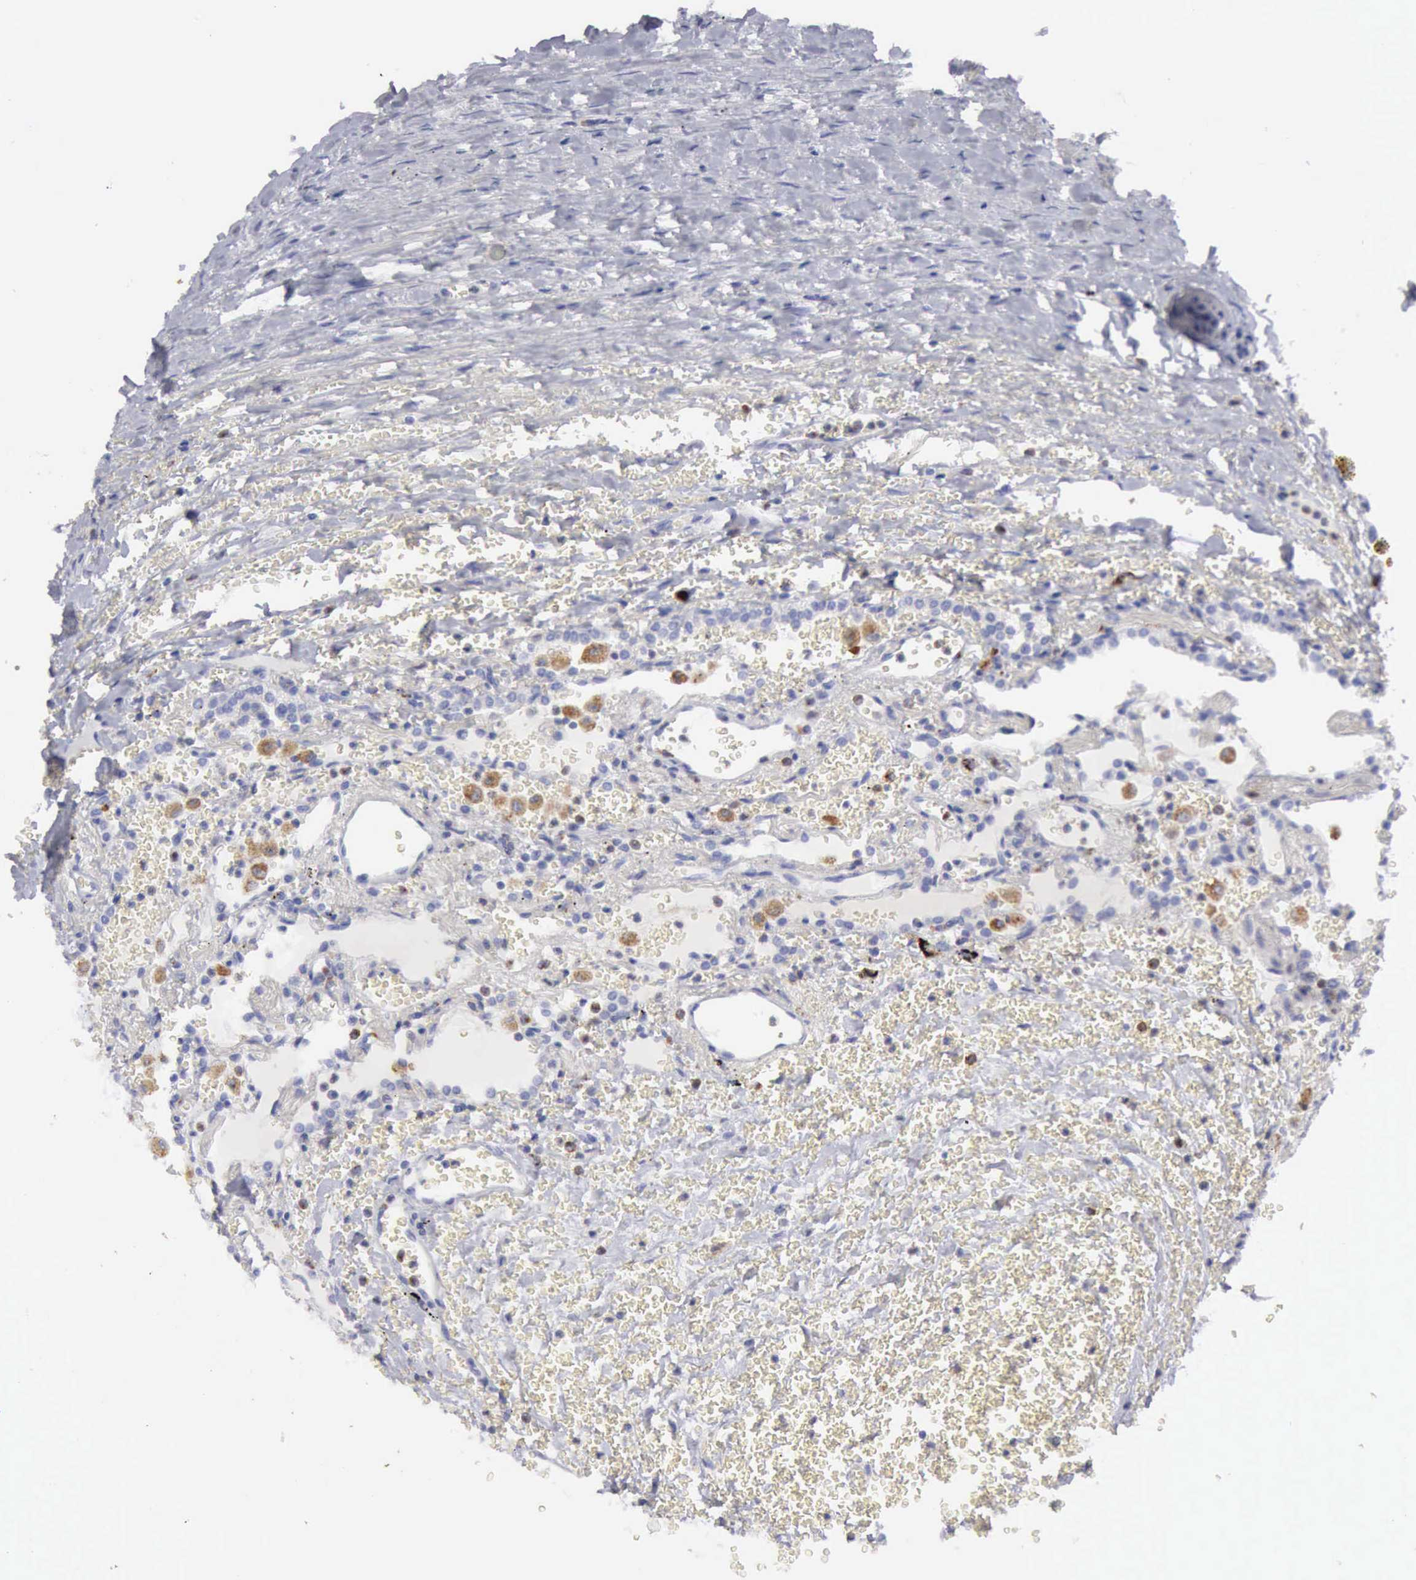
{"staining": {"intensity": "weak", "quantity": "25%-75%", "location": "cytoplasmic/membranous"}, "tissue": "carcinoid", "cell_type": "Tumor cells", "image_type": "cancer", "snomed": [{"axis": "morphology", "description": "Carcinoid, malignant, NOS"}, {"axis": "topography", "description": "Bronchus"}], "caption": "Approximately 25%-75% of tumor cells in human carcinoid (malignant) display weak cytoplasmic/membranous protein expression as visualized by brown immunohistochemical staining.", "gene": "CTSS", "patient": {"sex": "male", "age": 55}}